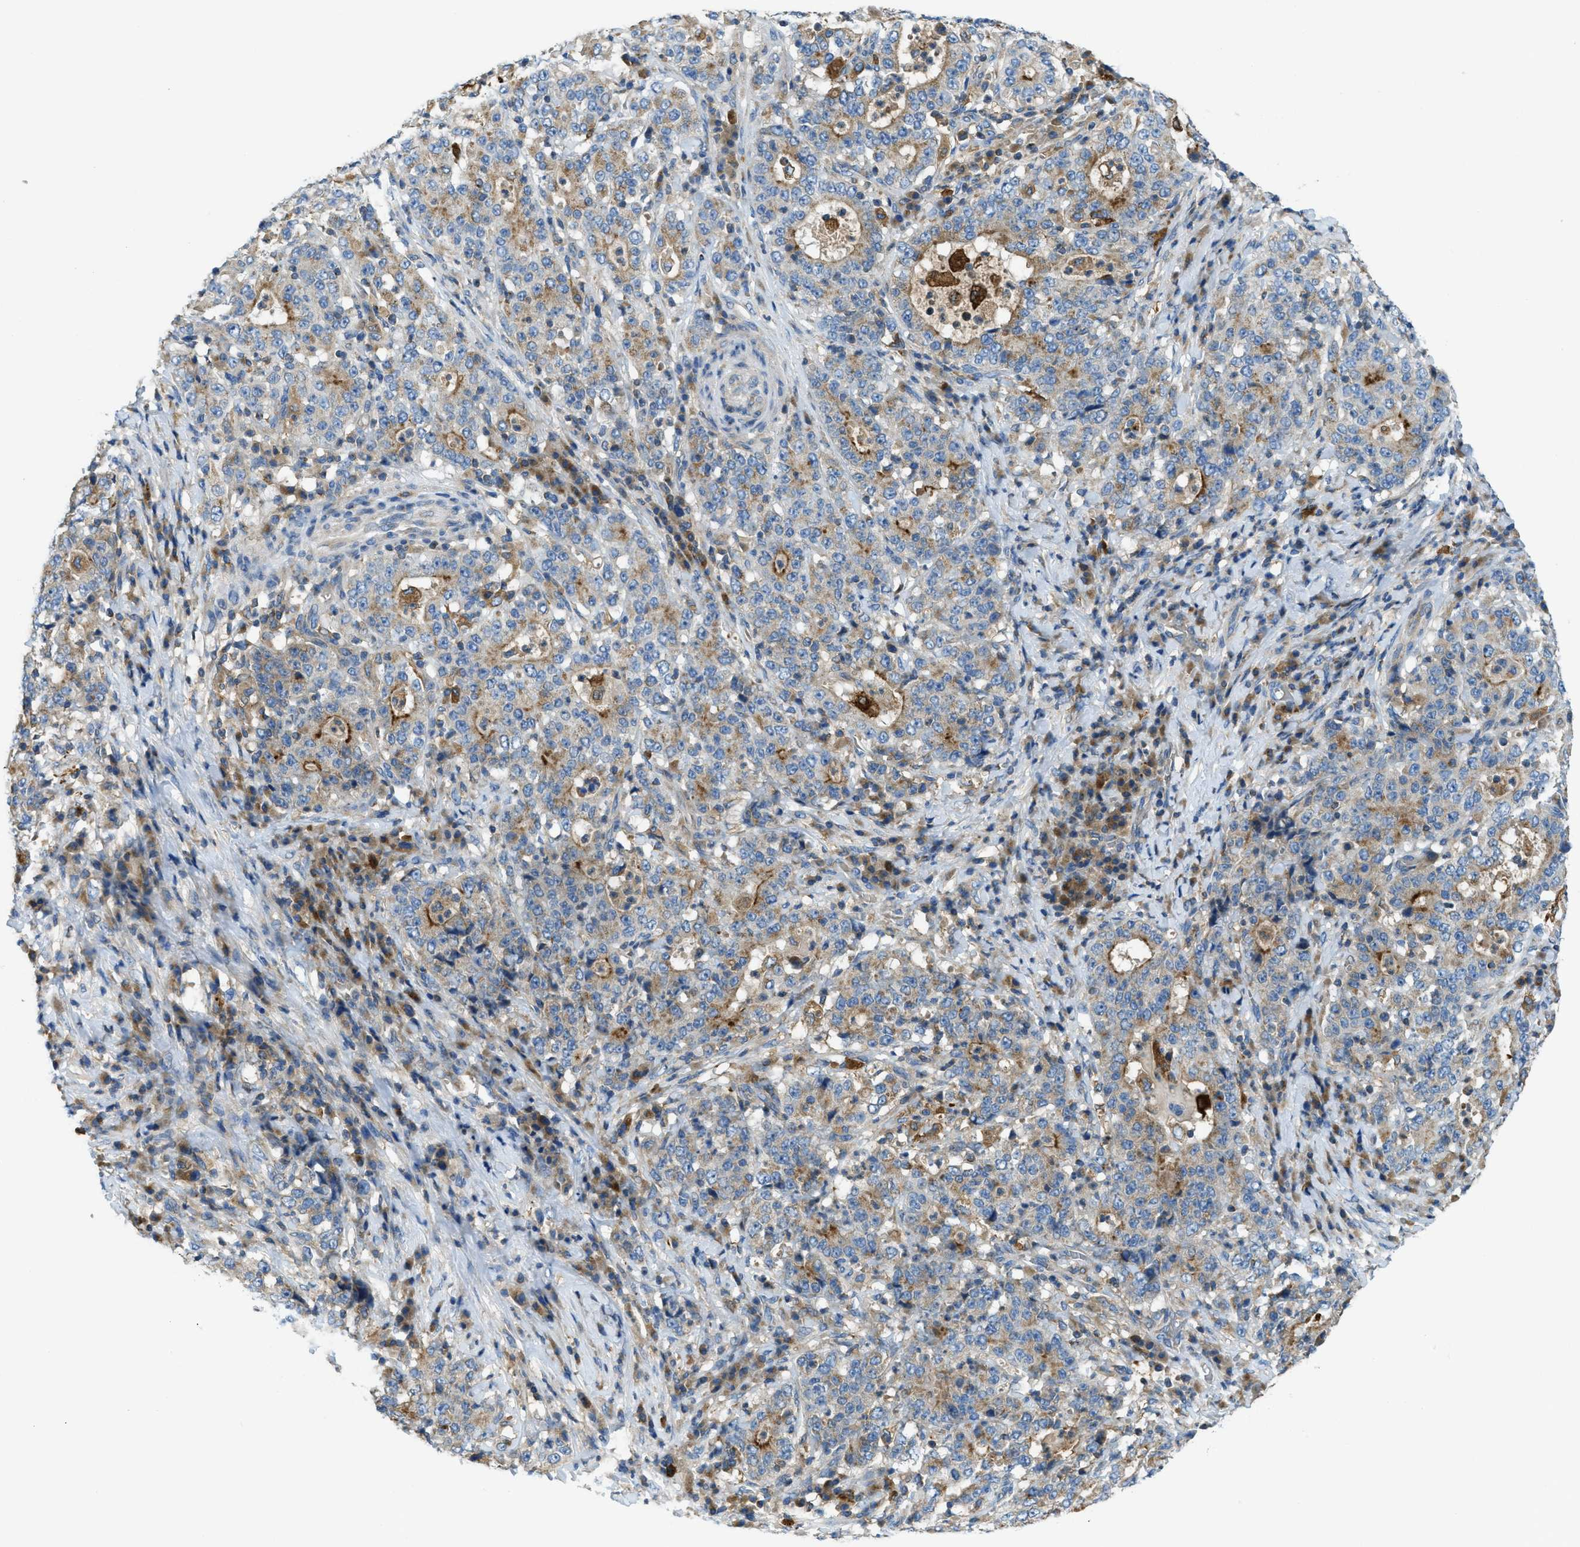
{"staining": {"intensity": "moderate", "quantity": "<25%", "location": "cytoplasmic/membranous"}, "tissue": "stomach cancer", "cell_type": "Tumor cells", "image_type": "cancer", "snomed": [{"axis": "morphology", "description": "Normal tissue, NOS"}, {"axis": "morphology", "description": "Adenocarcinoma, NOS"}, {"axis": "topography", "description": "Stomach, upper"}, {"axis": "topography", "description": "Stomach"}], "caption": "This is an image of immunohistochemistry (IHC) staining of stomach cancer, which shows moderate staining in the cytoplasmic/membranous of tumor cells.", "gene": "RFFL", "patient": {"sex": "male", "age": 59}}